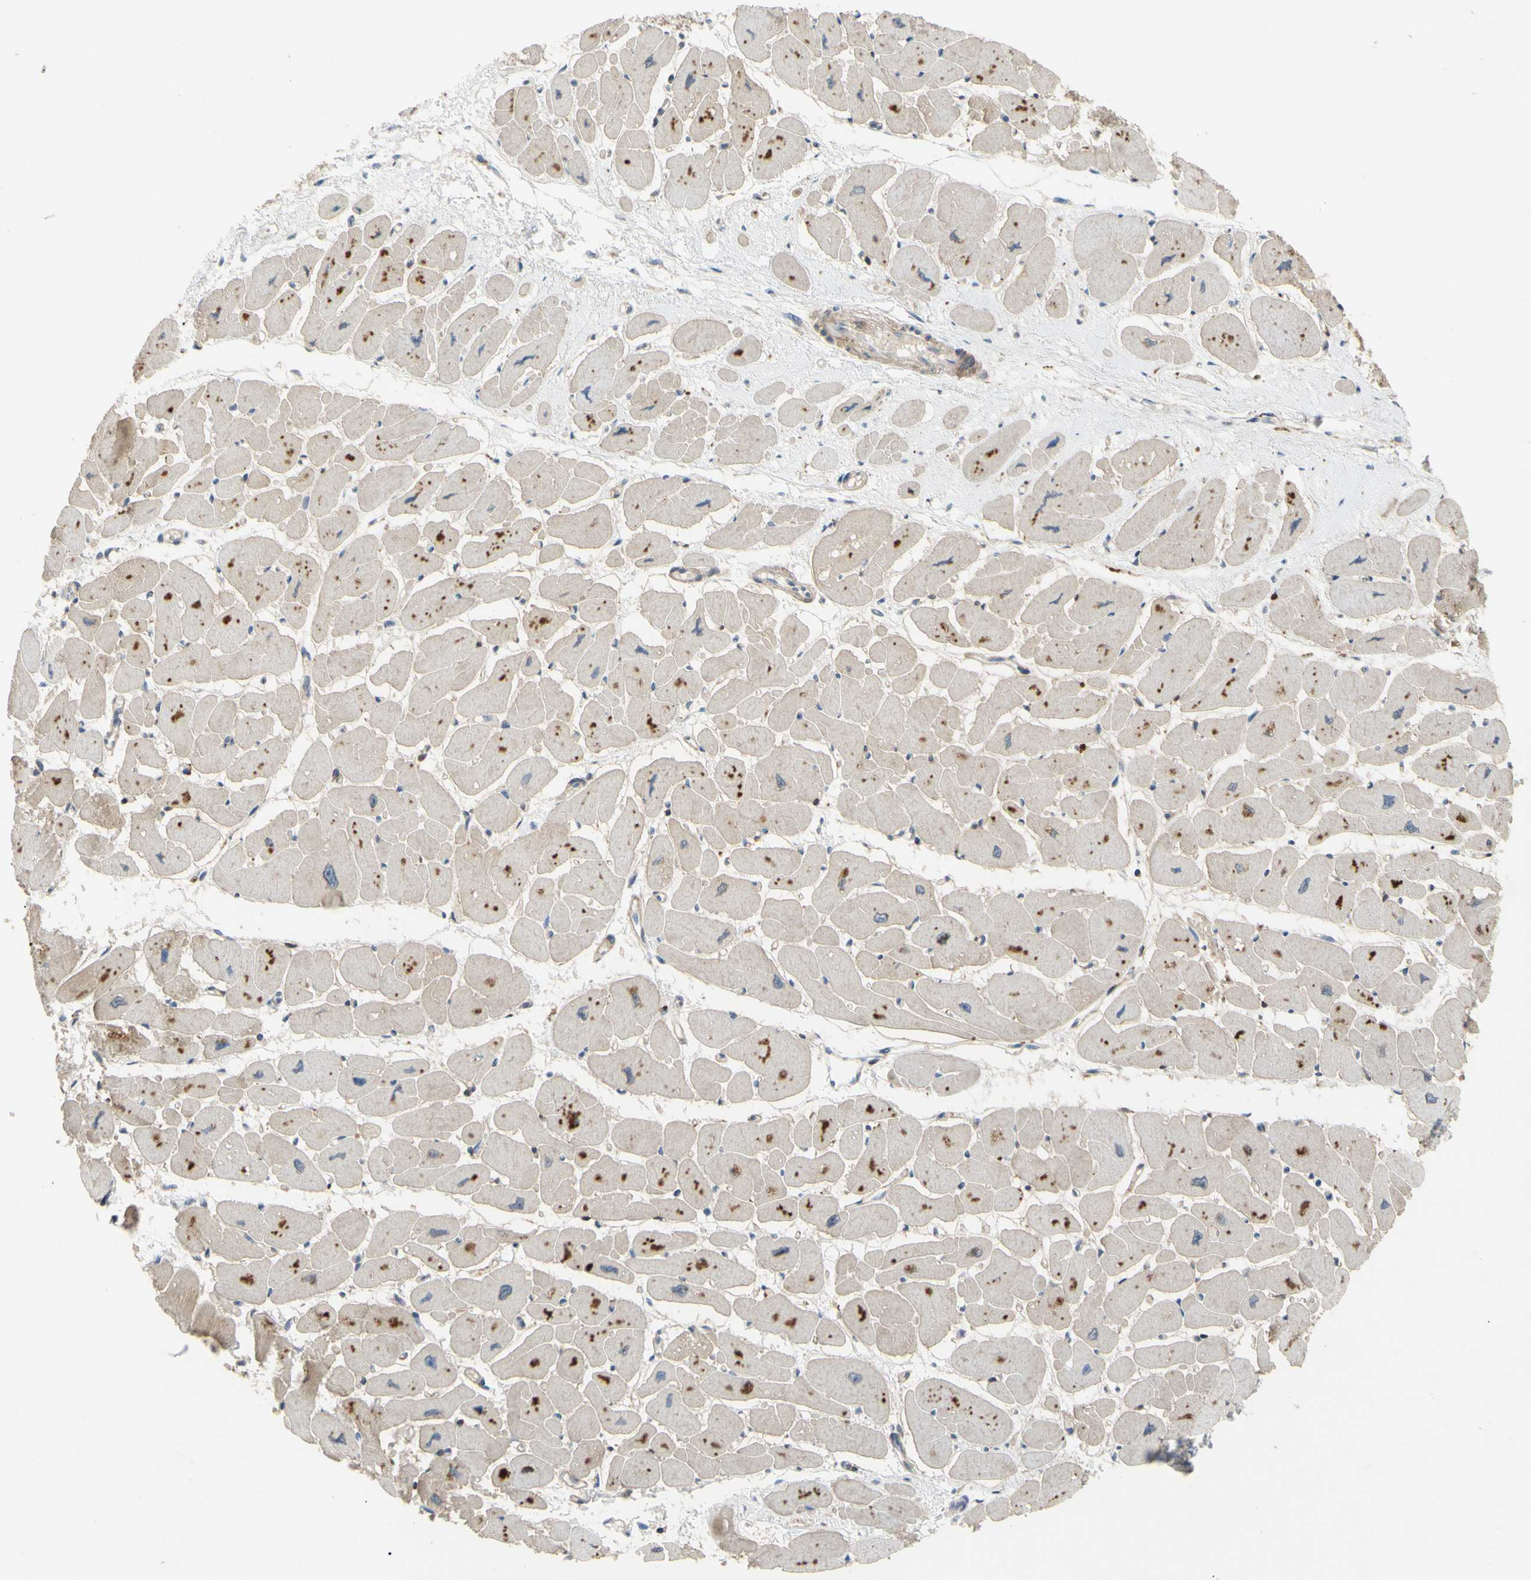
{"staining": {"intensity": "moderate", "quantity": "25%-75%", "location": "cytoplasmic/membranous"}, "tissue": "heart muscle", "cell_type": "Cardiomyocytes", "image_type": "normal", "snomed": [{"axis": "morphology", "description": "Normal tissue, NOS"}, {"axis": "topography", "description": "Heart"}], "caption": "Brown immunohistochemical staining in normal human heart muscle demonstrates moderate cytoplasmic/membranous expression in approximately 25%-75% of cardiomyocytes. The staining is performed using DAB brown chromogen to label protein expression. The nuclei are counter-stained blue using hematoxylin.", "gene": "ALK", "patient": {"sex": "female", "age": 54}}